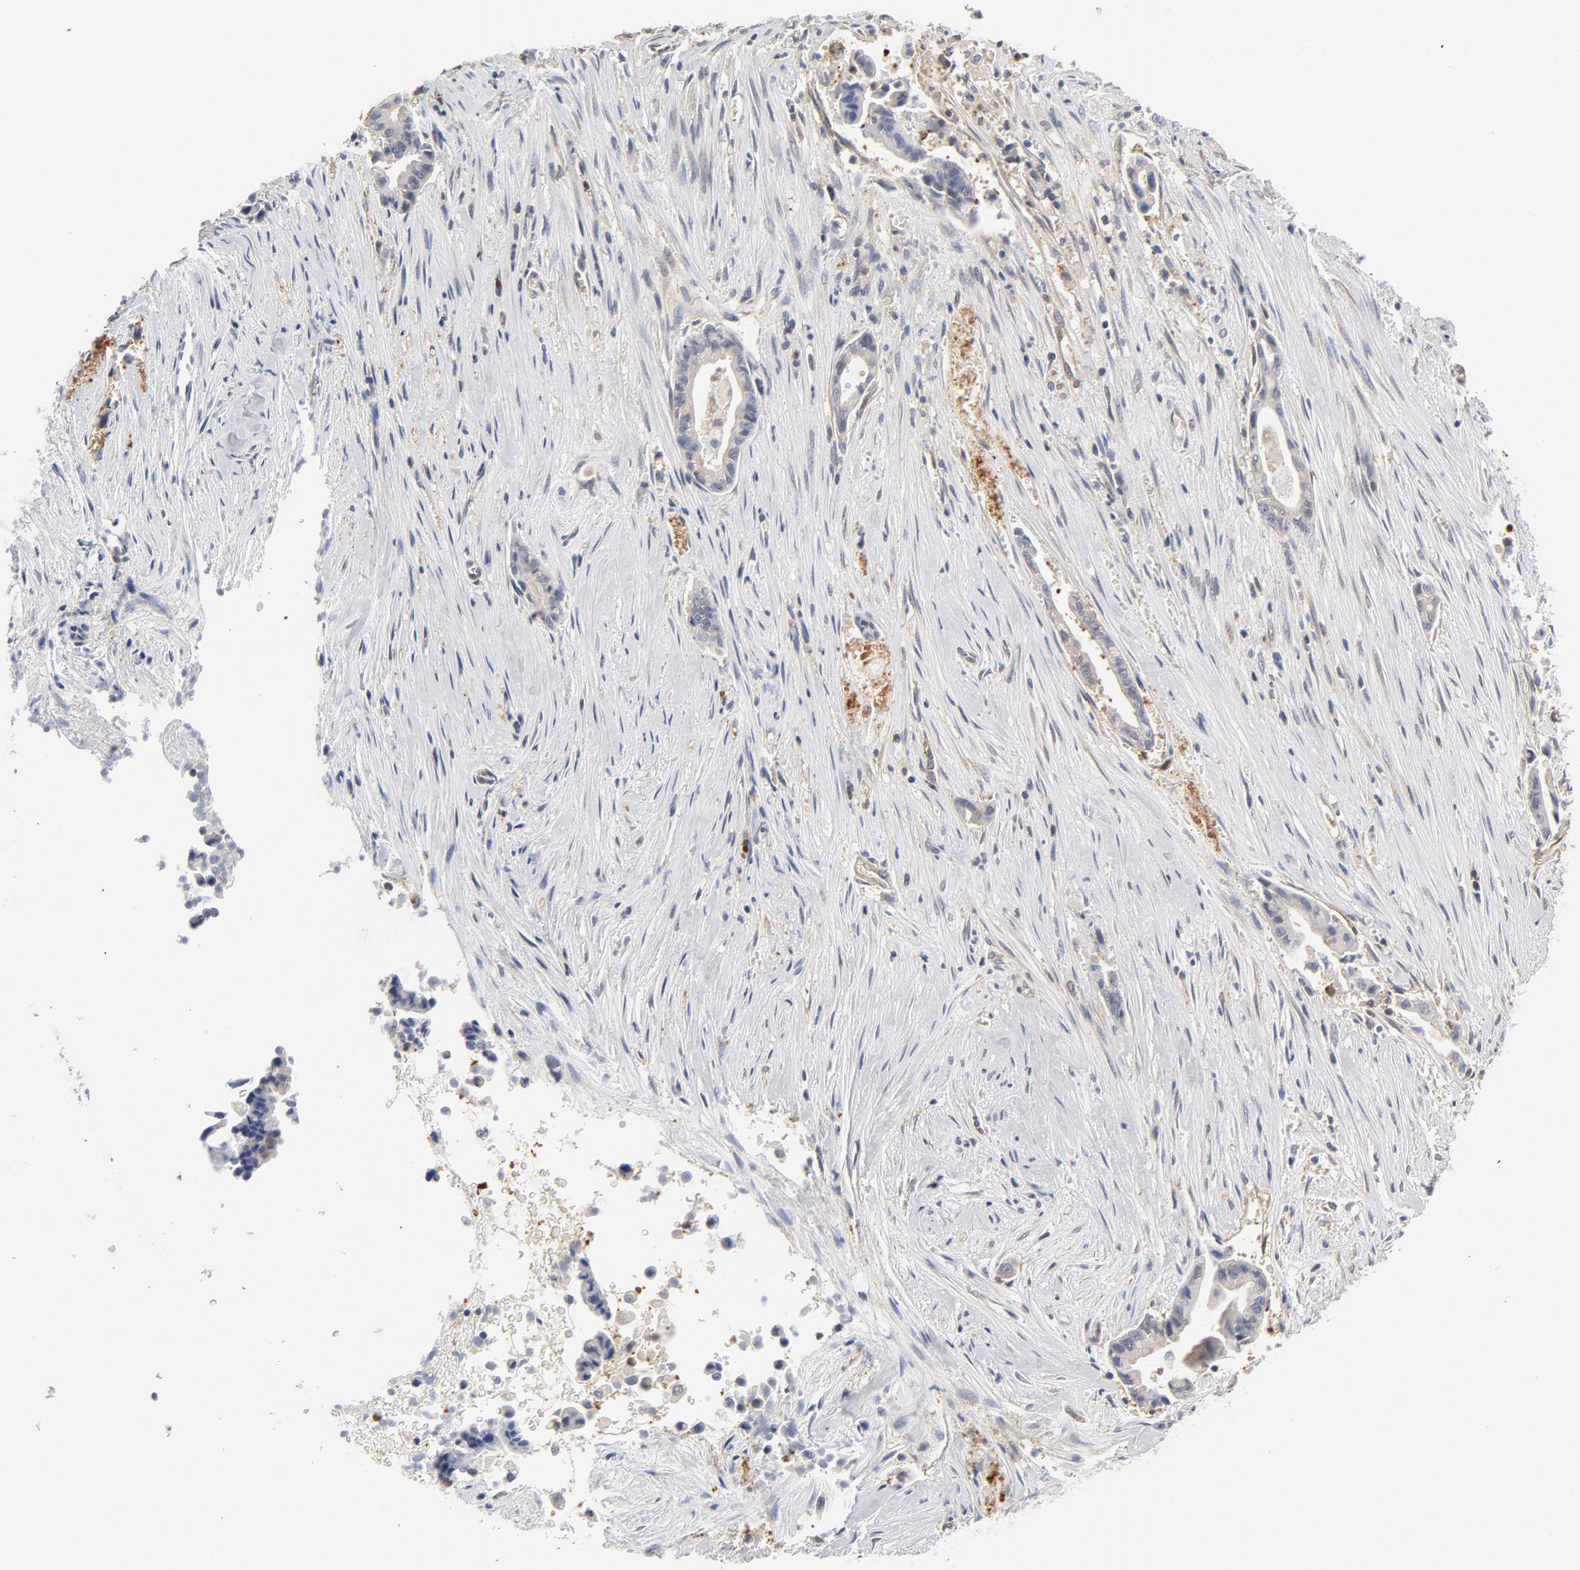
{"staining": {"intensity": "negative", "quantity": "none", "location": "none"}, "tissue": "liver cancer", "cell_type": "Tumor cells", "image_type": "cancer", "snomed": [{"axis": "morphology", "description": "Cholangiocarcinoma"}, {"axis": "topography", "description": "Liver"}], "caption": "IHC histopathology image of neoplastic tissue: human cholangiocarcinoma (liver) stained with DAB displays no significant protein staining in tumor cells.", "gene": "ASMTL", "patient": {"sex": "female", "age": 55}}